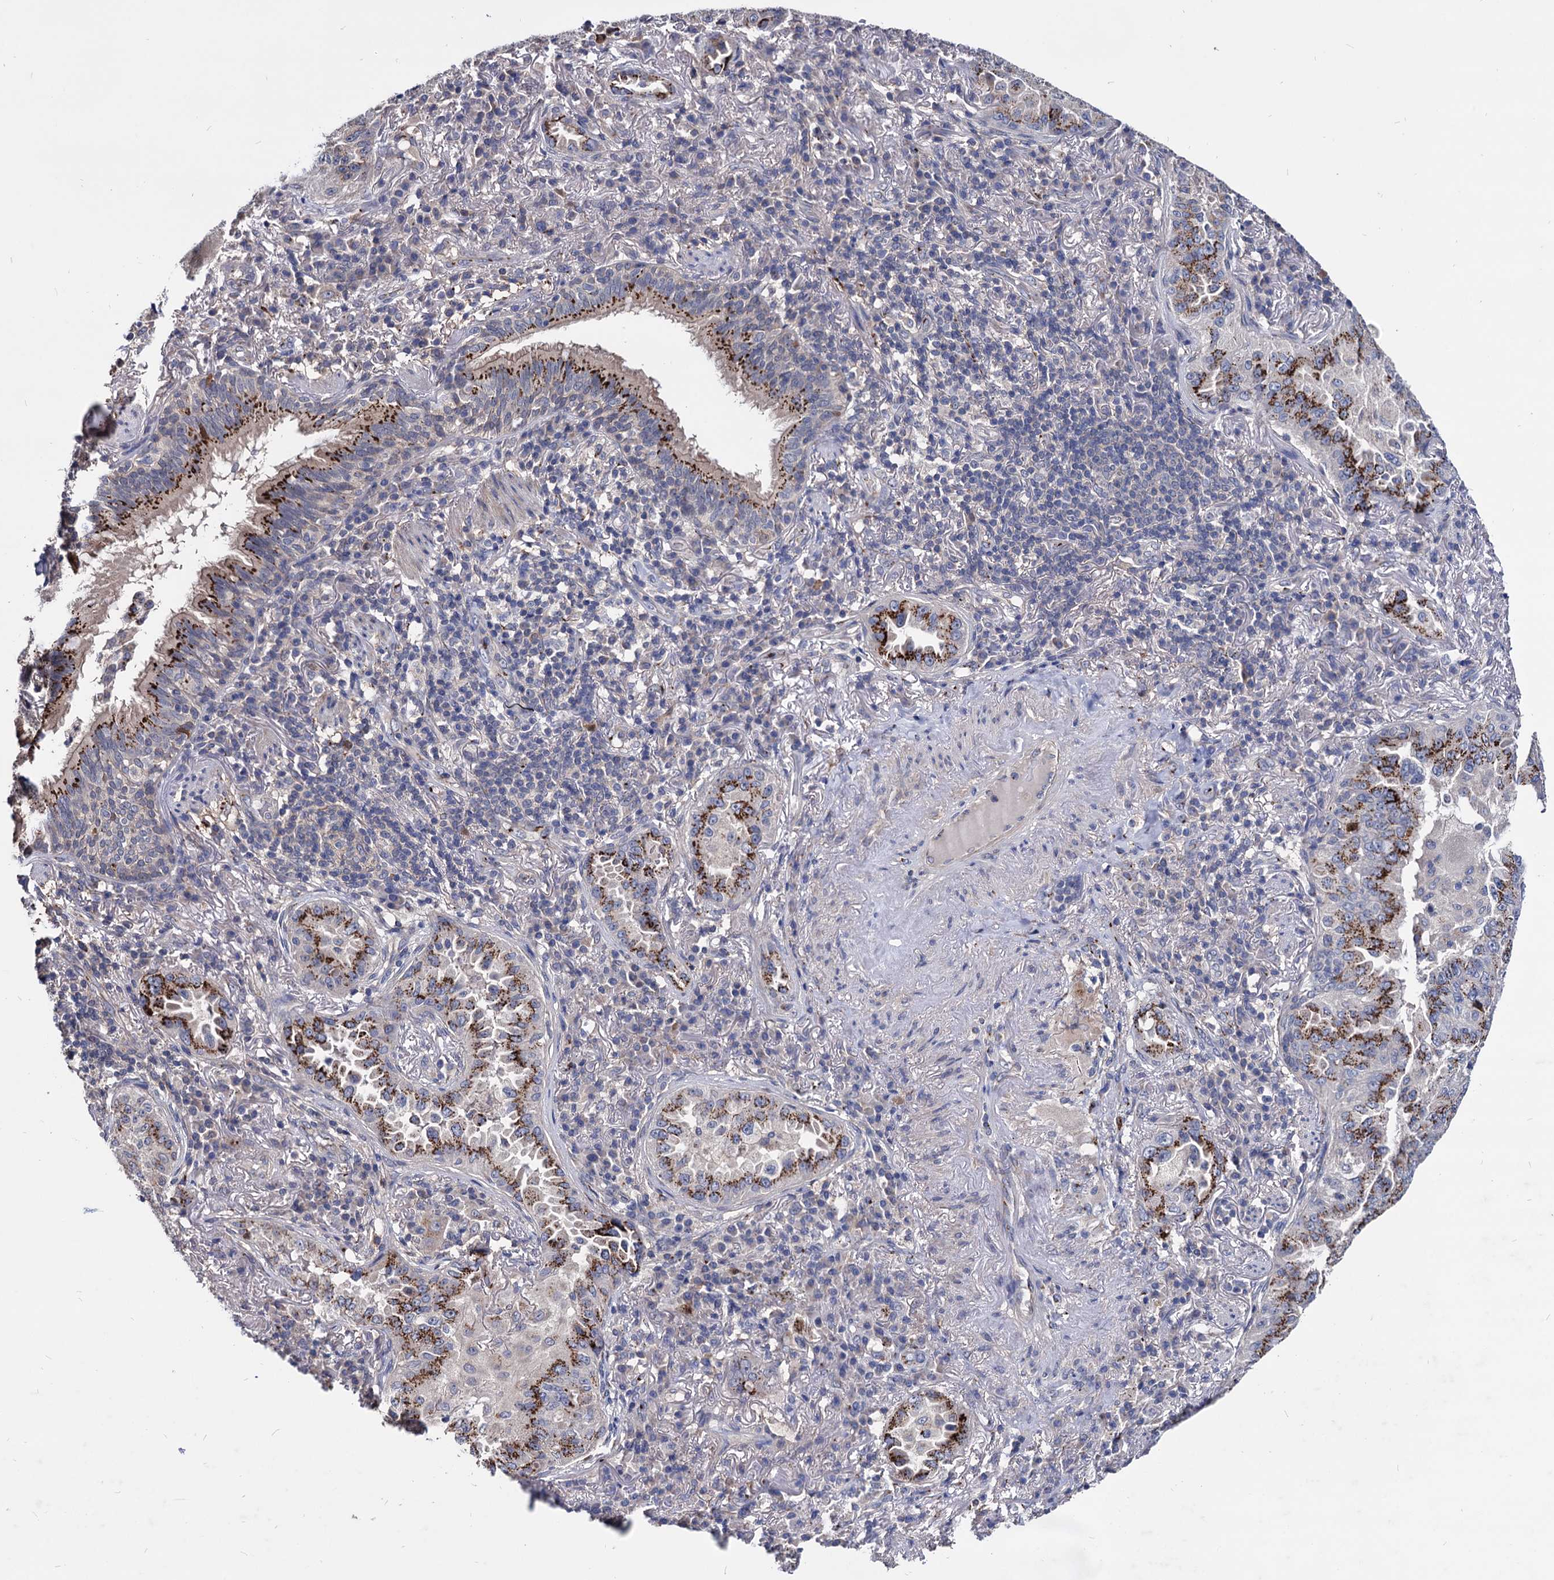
{"staining": {"intensity": "strong", "quantity": ">75%", "location": "cytoplasmic/membranous"}, "tissue": "lung cancer", "cell_type": "Tumor cells", "image_type": "cancer", "snomed": [{"axis": "morphology", "description": "Adenocarcinoma, NOS"}, {"axis": "topography", "description": "Lung"}], "caption": "High-power microscopy captured an immunohistochemistry image of lung adenocarcinoma, revealing strong cytoplasmic/membranous expression in approximately >75% of tumor cells.", "gene": "ESD", "patient": {"sex": "female", "age": 69}}